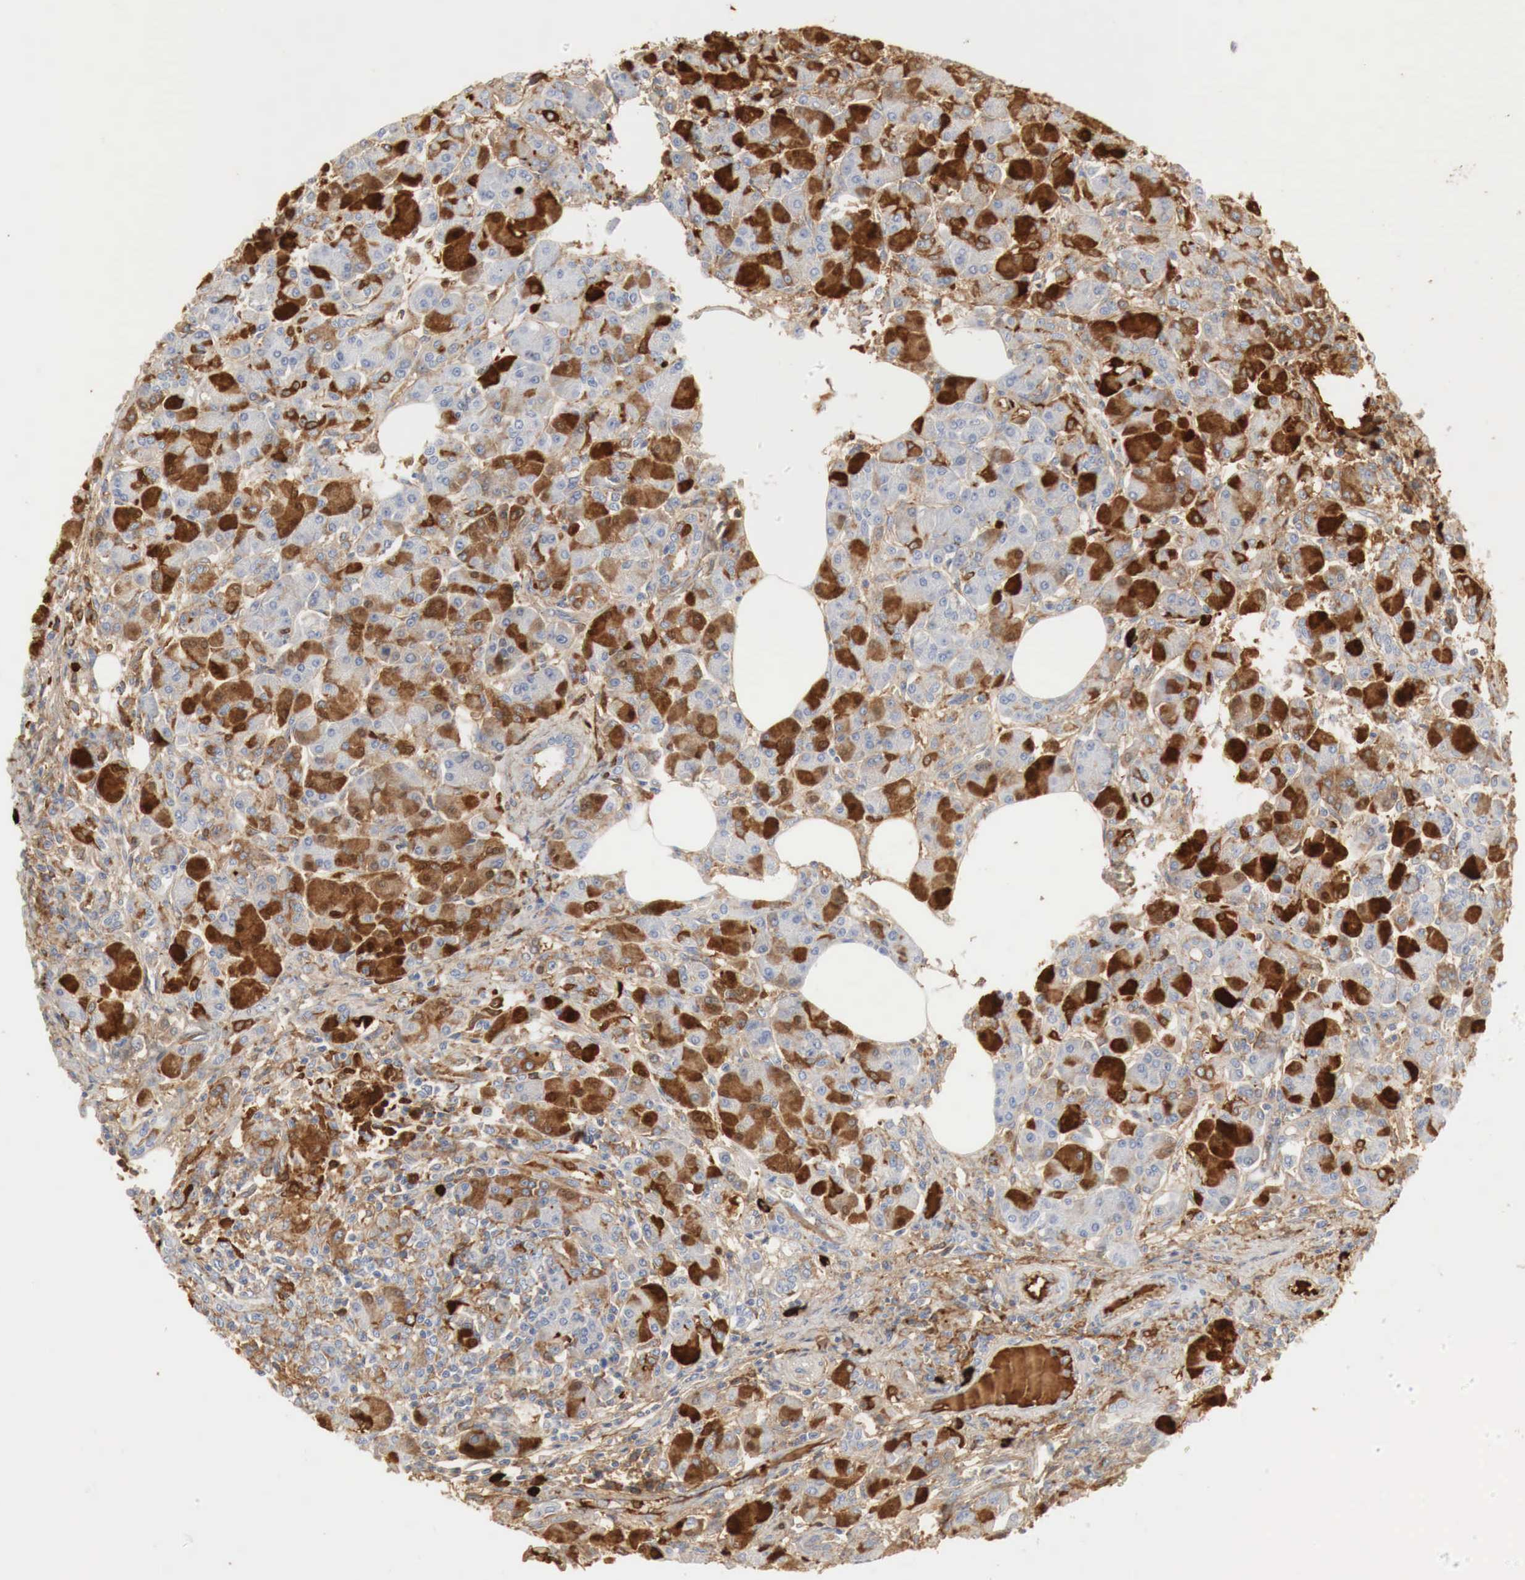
{"staining": {"intensity": "negative", "quantity": "none", "location": "none"}, "tissue": "pancreas", "cell_type": "Exocrine glandular cells", "image_type": "normal", "snomed": [{"axis": "morphology", "description": "Normal tissue, NOS"}, {"axis": "topography", "description": "Pancreas"}], "caption": "This is an immunohistochemistry (IHC) micrograph of unremarkable human pancreas. There is no expression in exocrine glandular cells.", "gene": "IGLC3", "patient": {"sex": "female", "age": 73}}